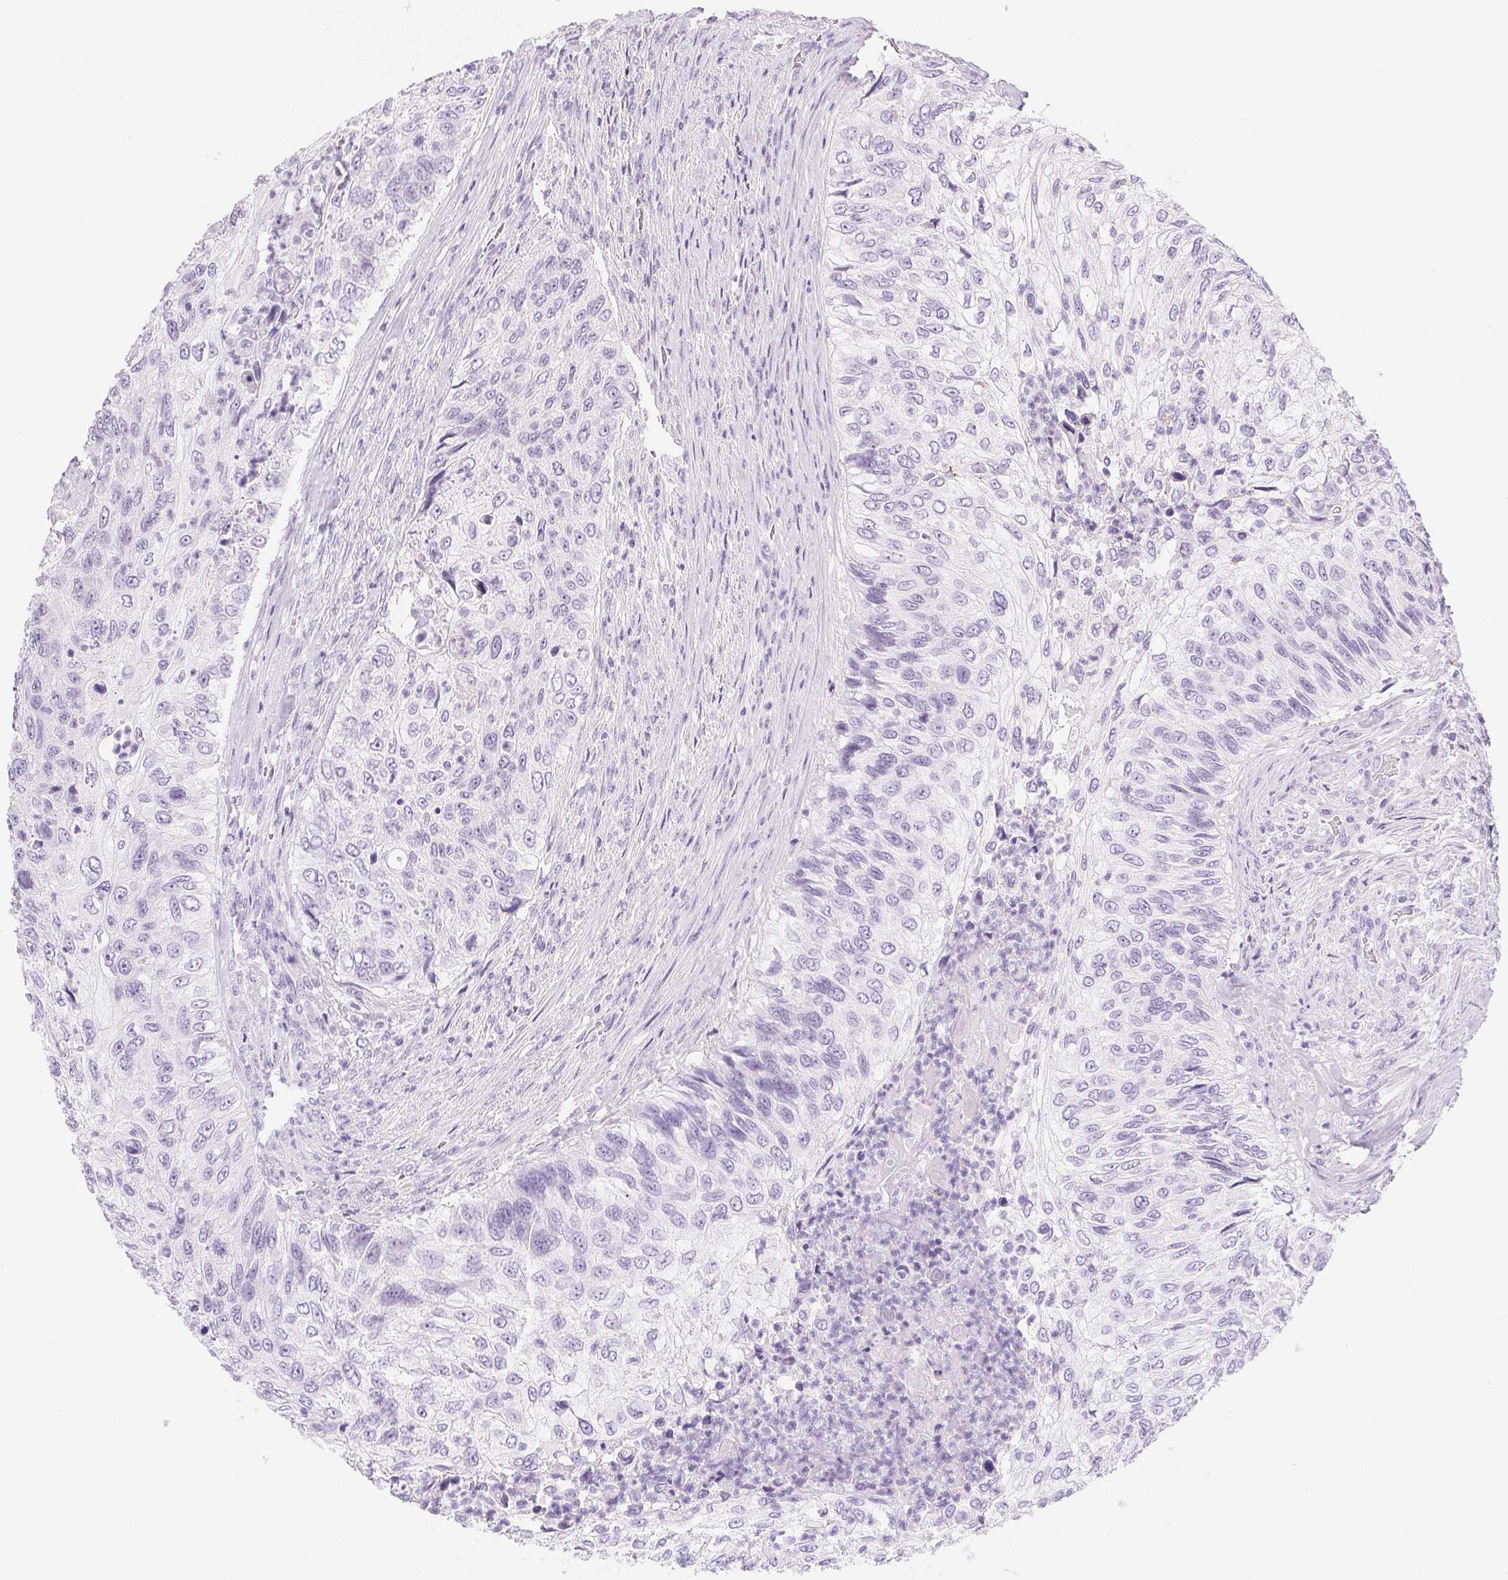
{"staining": {"intensity": "negative", "quantity": "none", "location": "none"}, "tissue": "urothelial cancer", "cell_type": "Tumor cells", "image_type": "cancer", "snomed": [{"axis": "morphology", "description": "Urothelial carcinoma, High grade"}, {"axis": "topography", "description": "Urinary bladder"}], "caption": "Immunohistochemical staining of human urothelial cancer demonstrates no significant staining in tumor cells.", "gene": "TEKT1", "patient": {"sex": "female", "age": 60}}